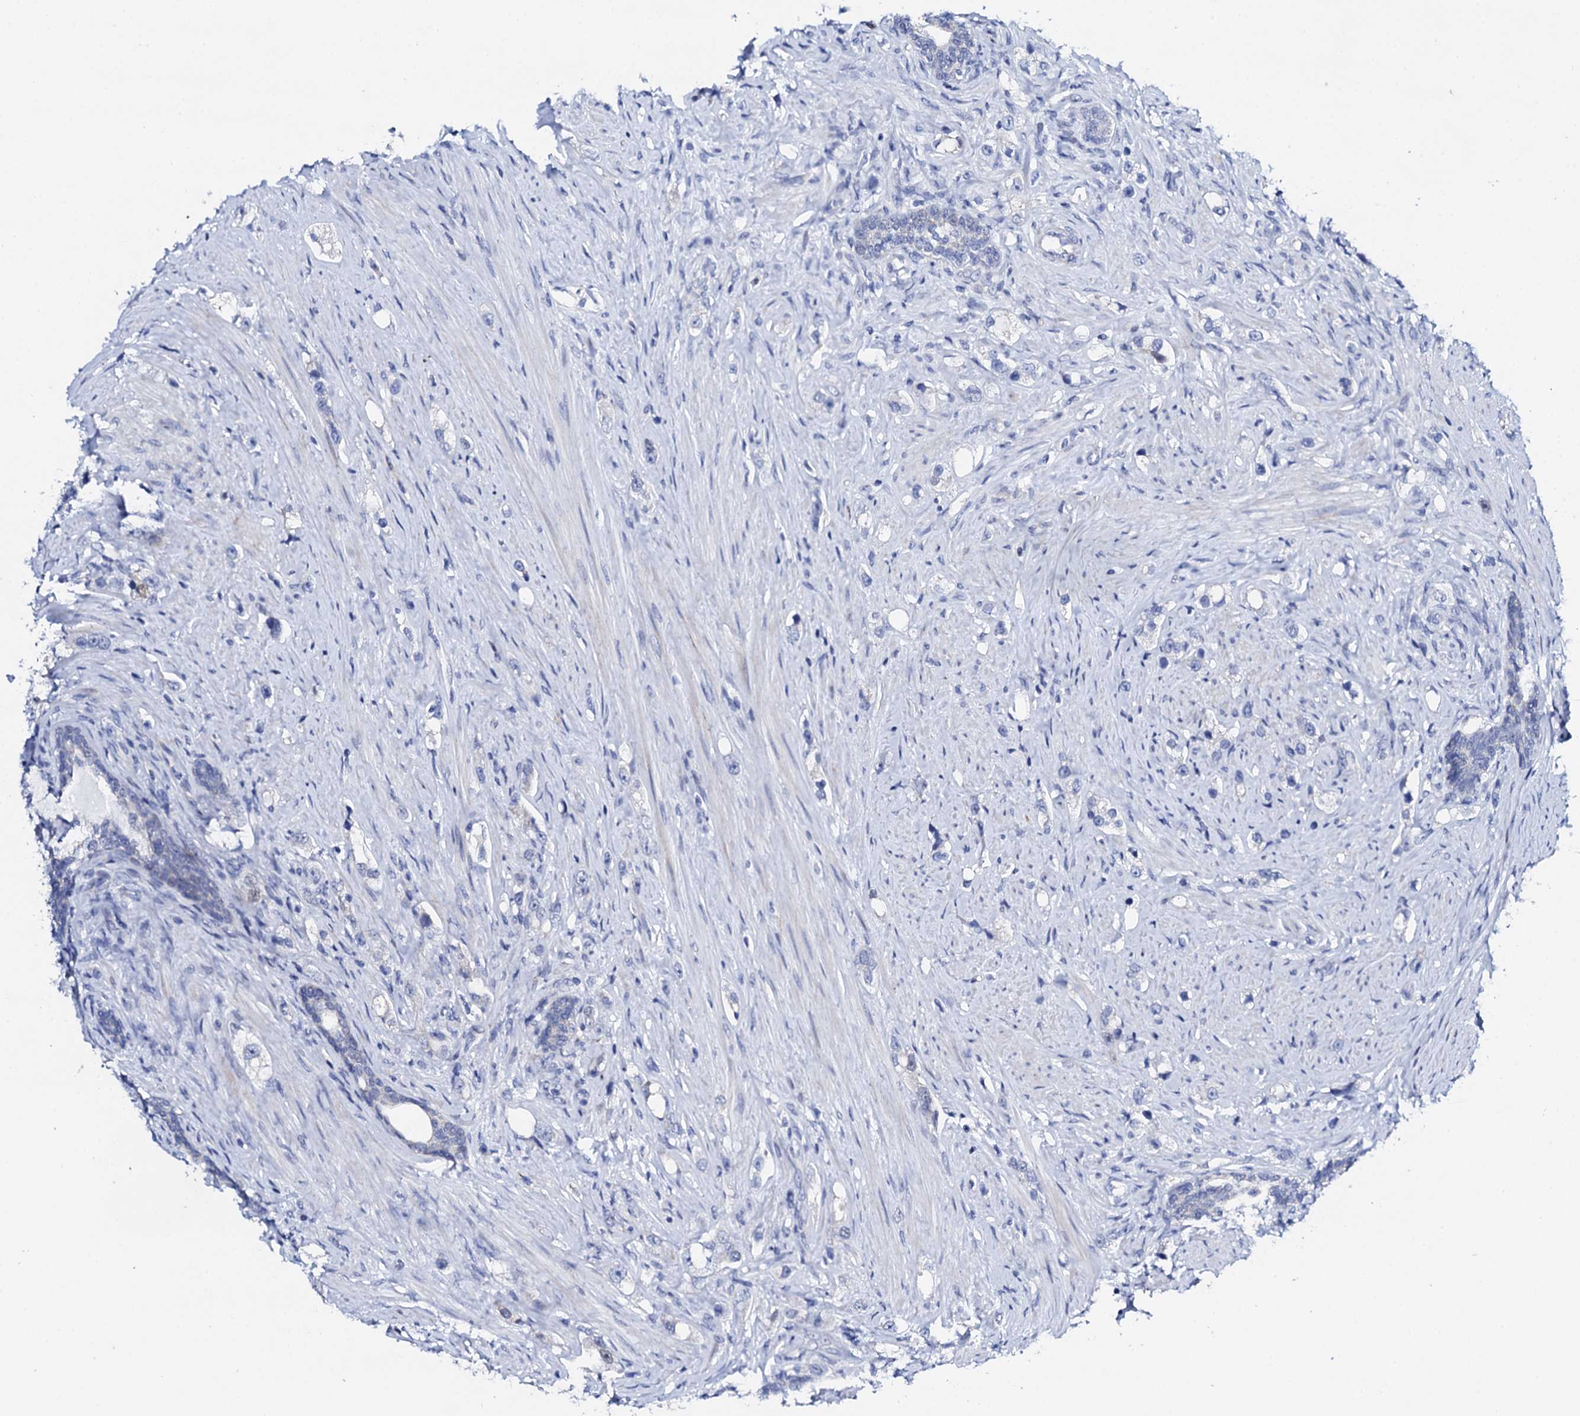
{"staining": {"intensity": "negative", "quantity": "none", "location": "none"}, "tissue": "prostate cancer", "cell_type": "Tumor cells", "image_type": "cancer", "snomed": [{"axis": "morphology", "description": "Adenocarcinoma, High grade"}, {"axis": "topography", "description": "Prostate"}], "caption": "DAB immunohistochemical staining of prostate cancer (high-grade adenocarcinoma) shows no significant expression in tumor cells.", "gene": "NUDT13", "patient": {"sex": "male", "age": 63}}